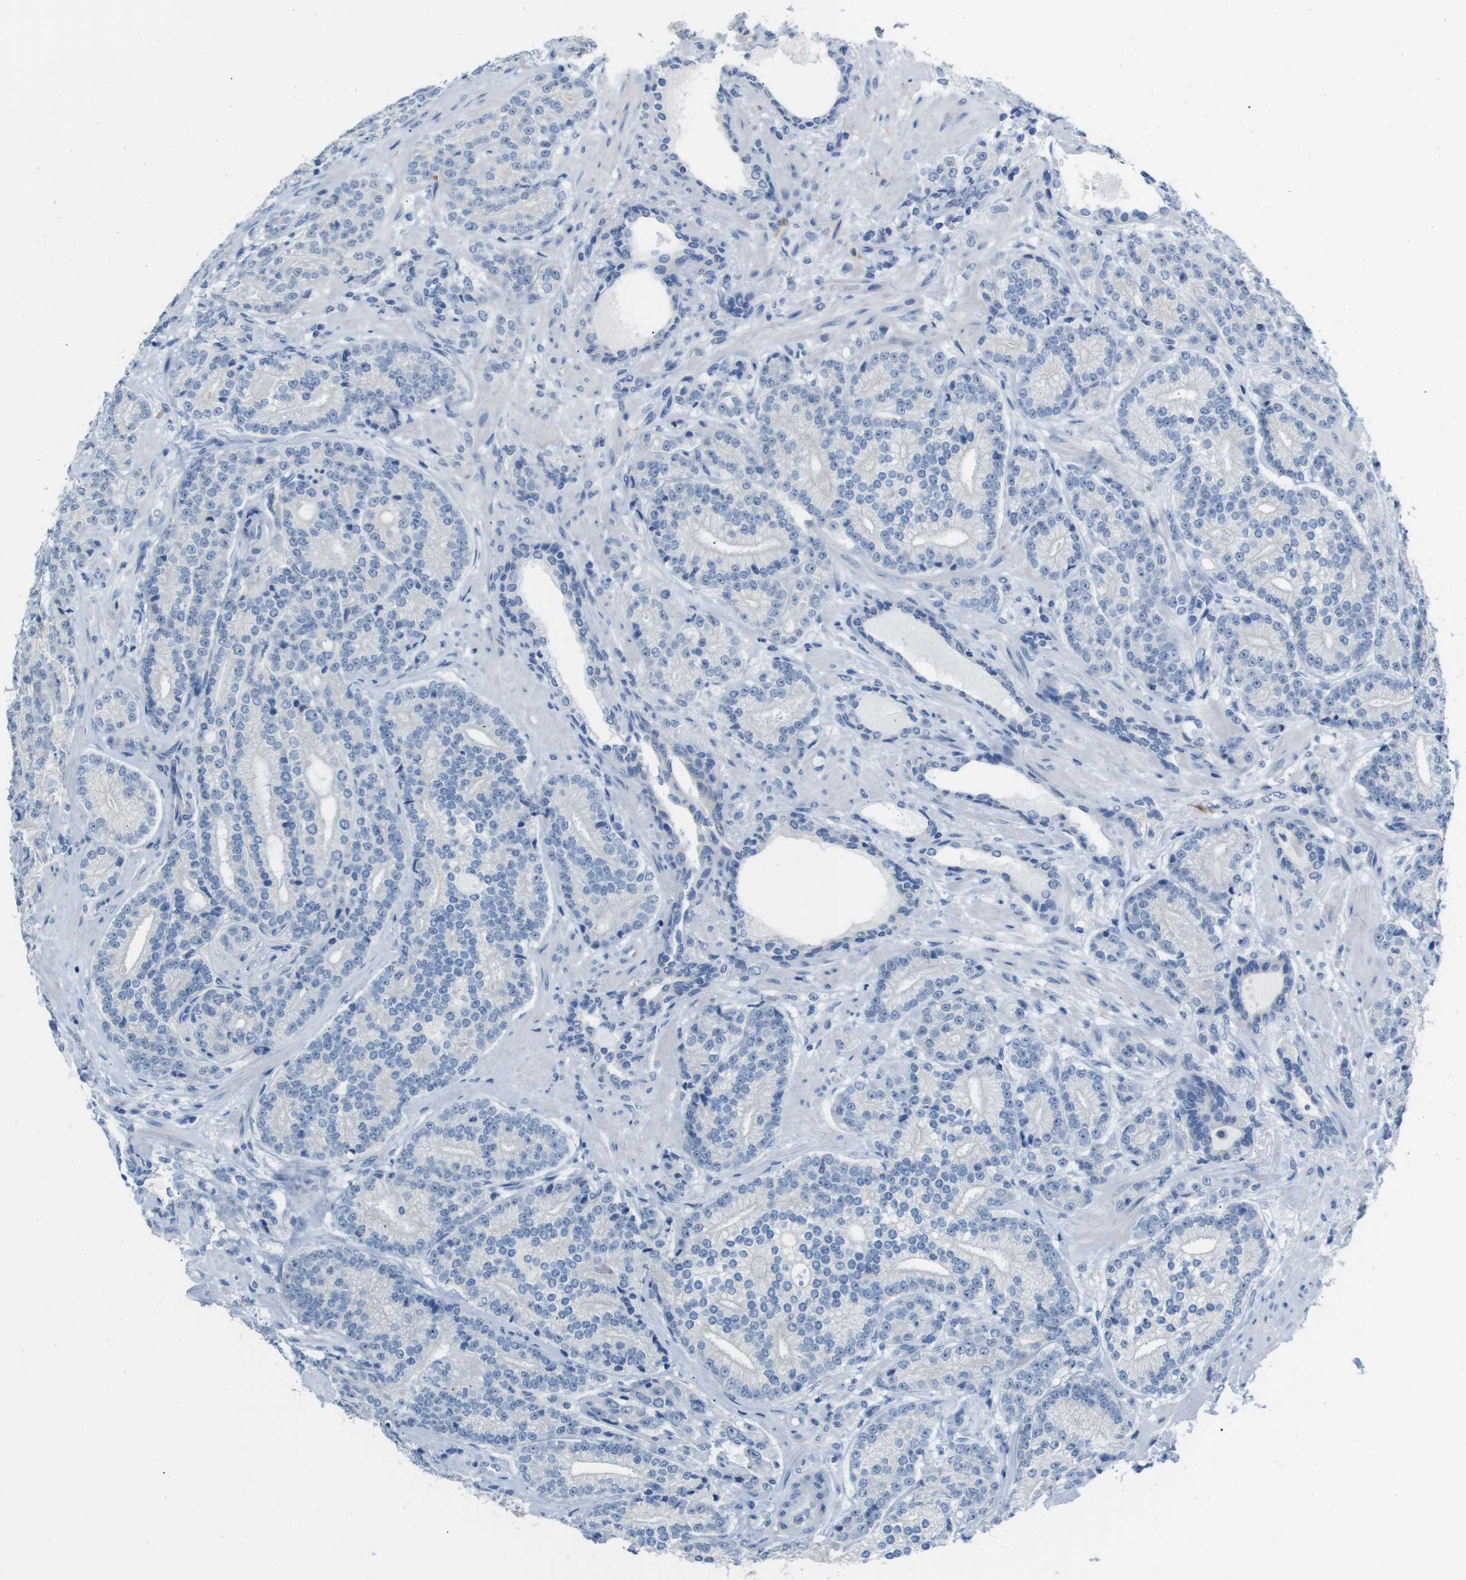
{"staining": {"intensity": "negative", "quantity": "none", "location": "none"}, "tissue": "prostate cancer", "cell_type": "Tumor cells", "image_type": "cancer", "snomed": [{"axis": "morphology", "description": "Adenocarcinoma, High grade"}, {"axis": "topography", "description": "Prostate"}], "caption": "An image of human high-grade adenocarcinoma (prostate) is negative for staining in tumor cells. (DAB (3,3'-diaminobenzidine) immunohistochemistry (IHC), high magnification).", "gene": "C1orf210", "patient": {"sex": "male", "age": 61}}